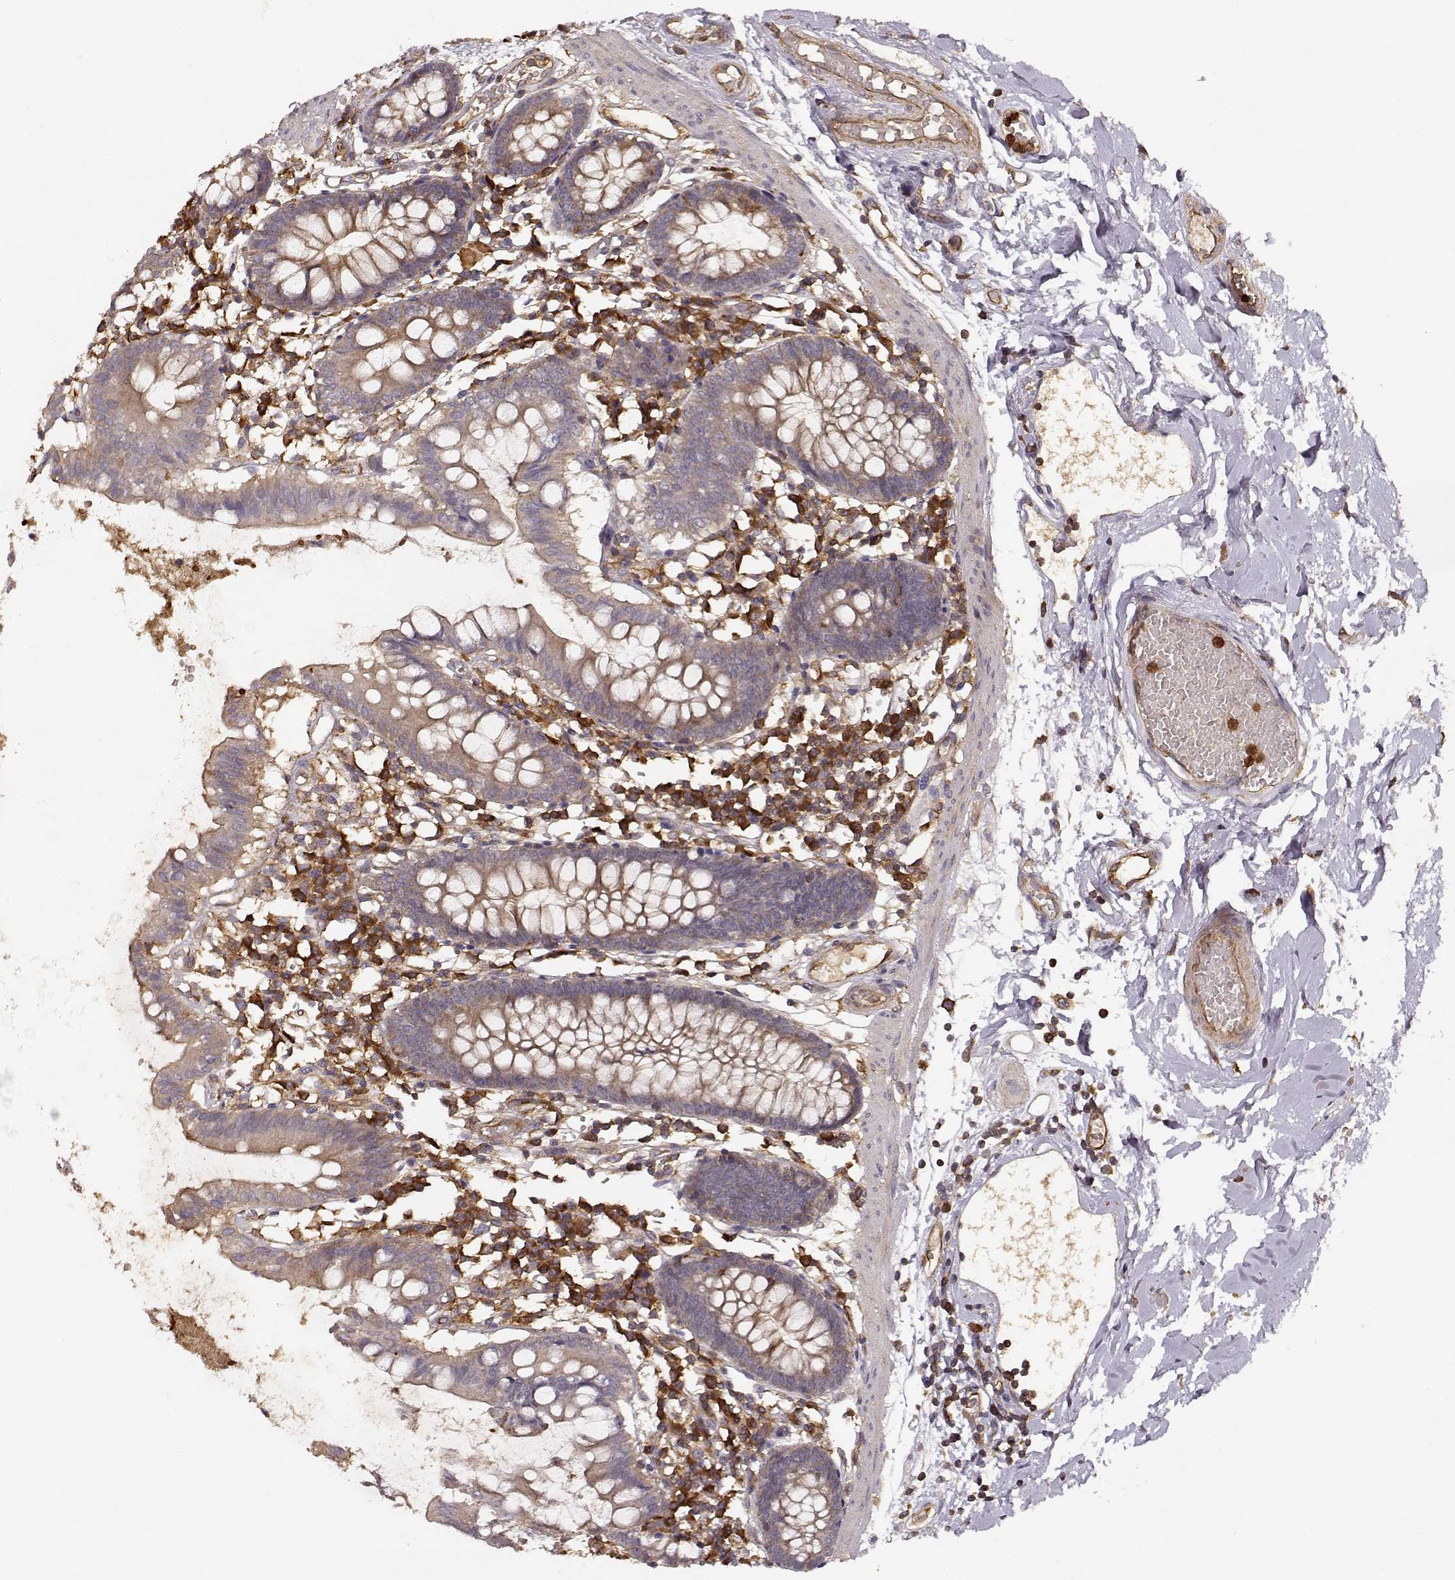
{"staining": {"intensity": "weak", "quantity": ">75%", "location": "cytoplasmic/membranous"}, "tissue": "small intestine", "cell_type": "Glandular cells", "image_type": "normal", "snomed": [{"axis": "morphology", "description": "Normal tissue, NOS"}, {"axis": "topography", "description": "Small intestine"}], "caption": "Immunohistochemical staining of unremarkable human small intestine reveals weak cytoplasmic/membranous protein expression in approximately >75% of glandular cells.", "gene": "ARHGEF2", "patient": {"sex": "female", "age": 90}}